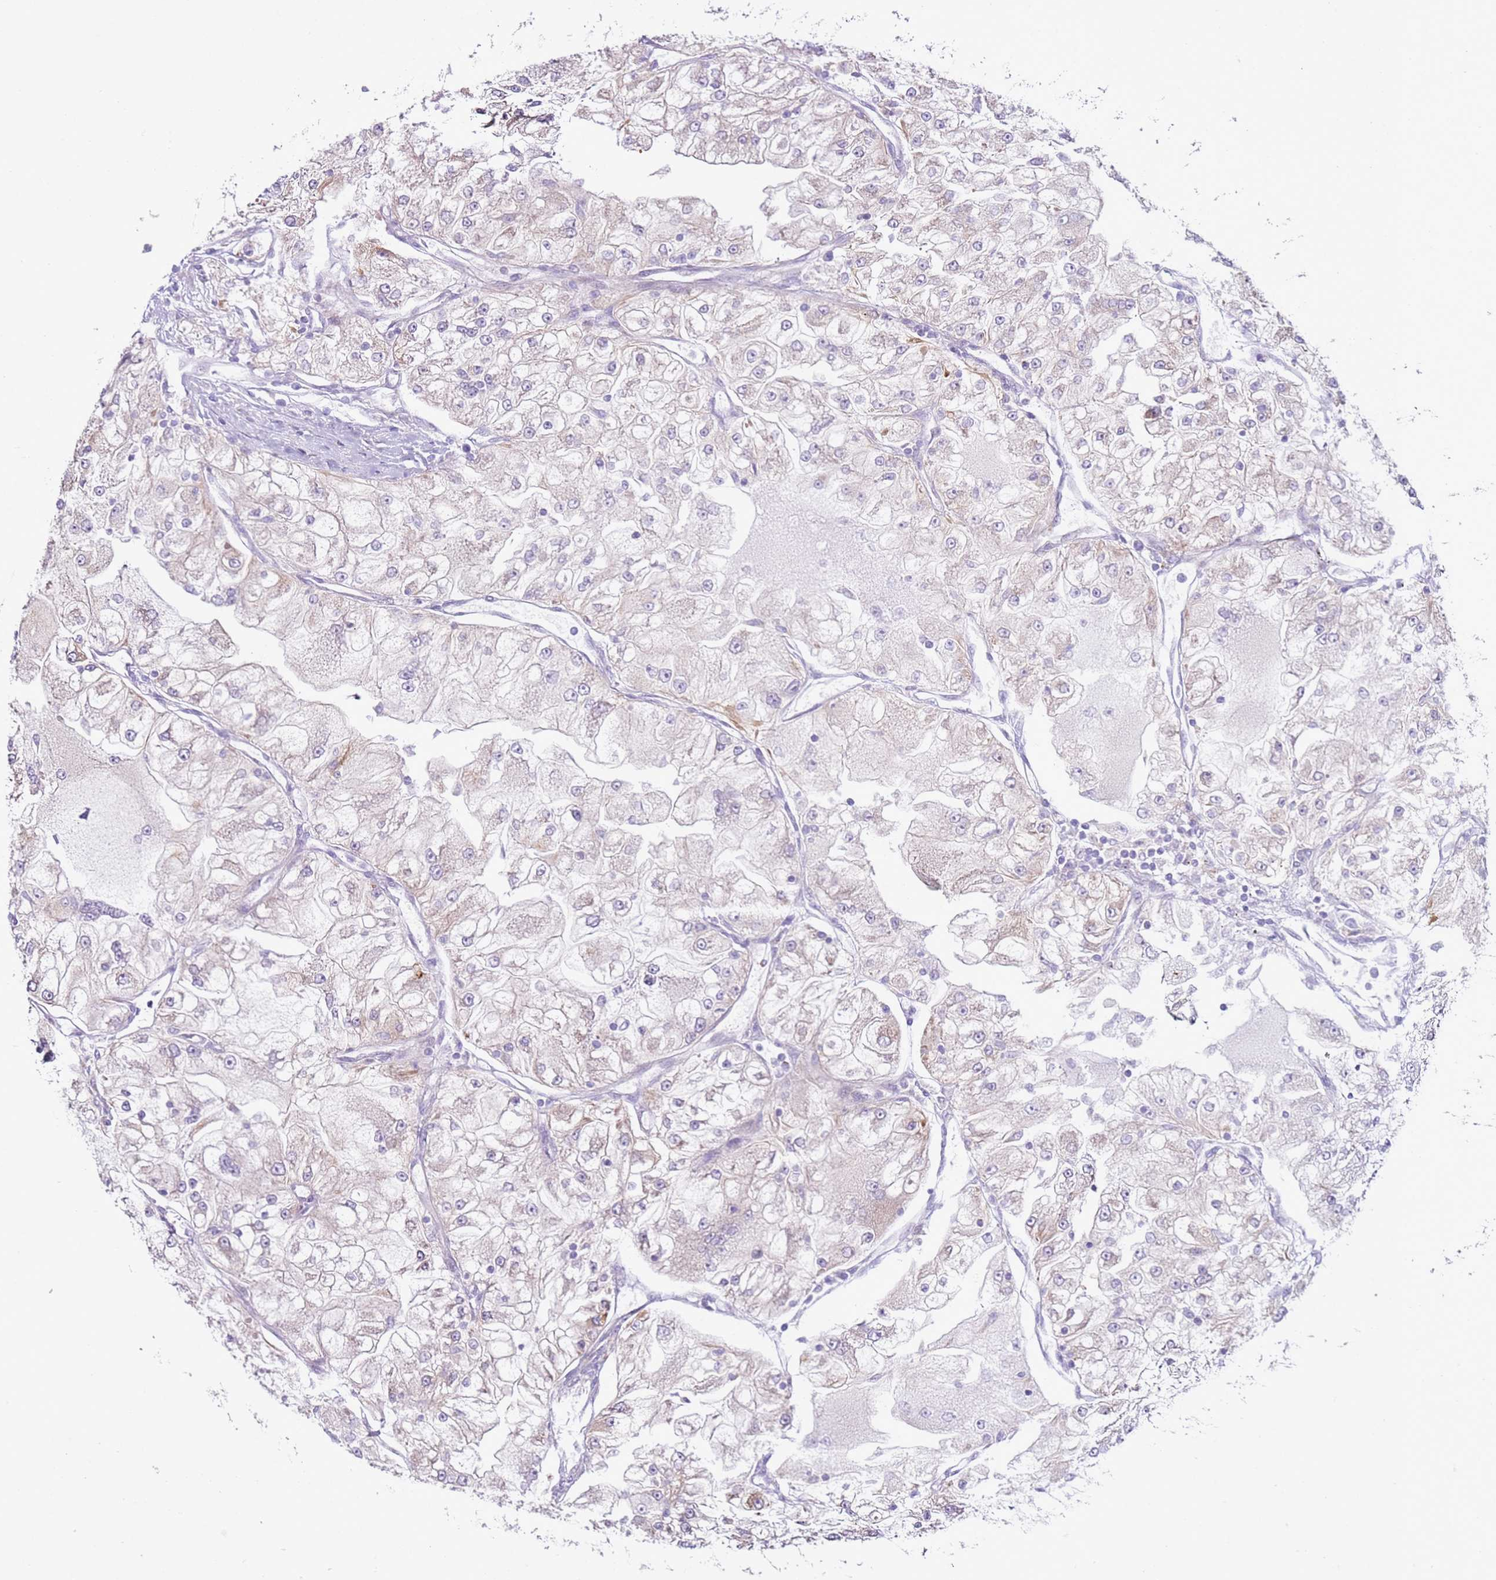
{"staining": {"intensity": "weak", "quantity": "<25%", "location": "cytoplasmic/membranous"}, "tissue": "renal cancer", "cell_type": "Tumor cells", "image_type": "cancer", "snomed": [{"axis": "morphology", "description": "Adenocarcinoma, NOS"}, {"axis": "topography", "description": "Kidney"}], "caption": "The image shows no significant expression in tumor cells of renal cancer.", "gene": "OAF", "patient": {"sex": "female", "age": 72}}